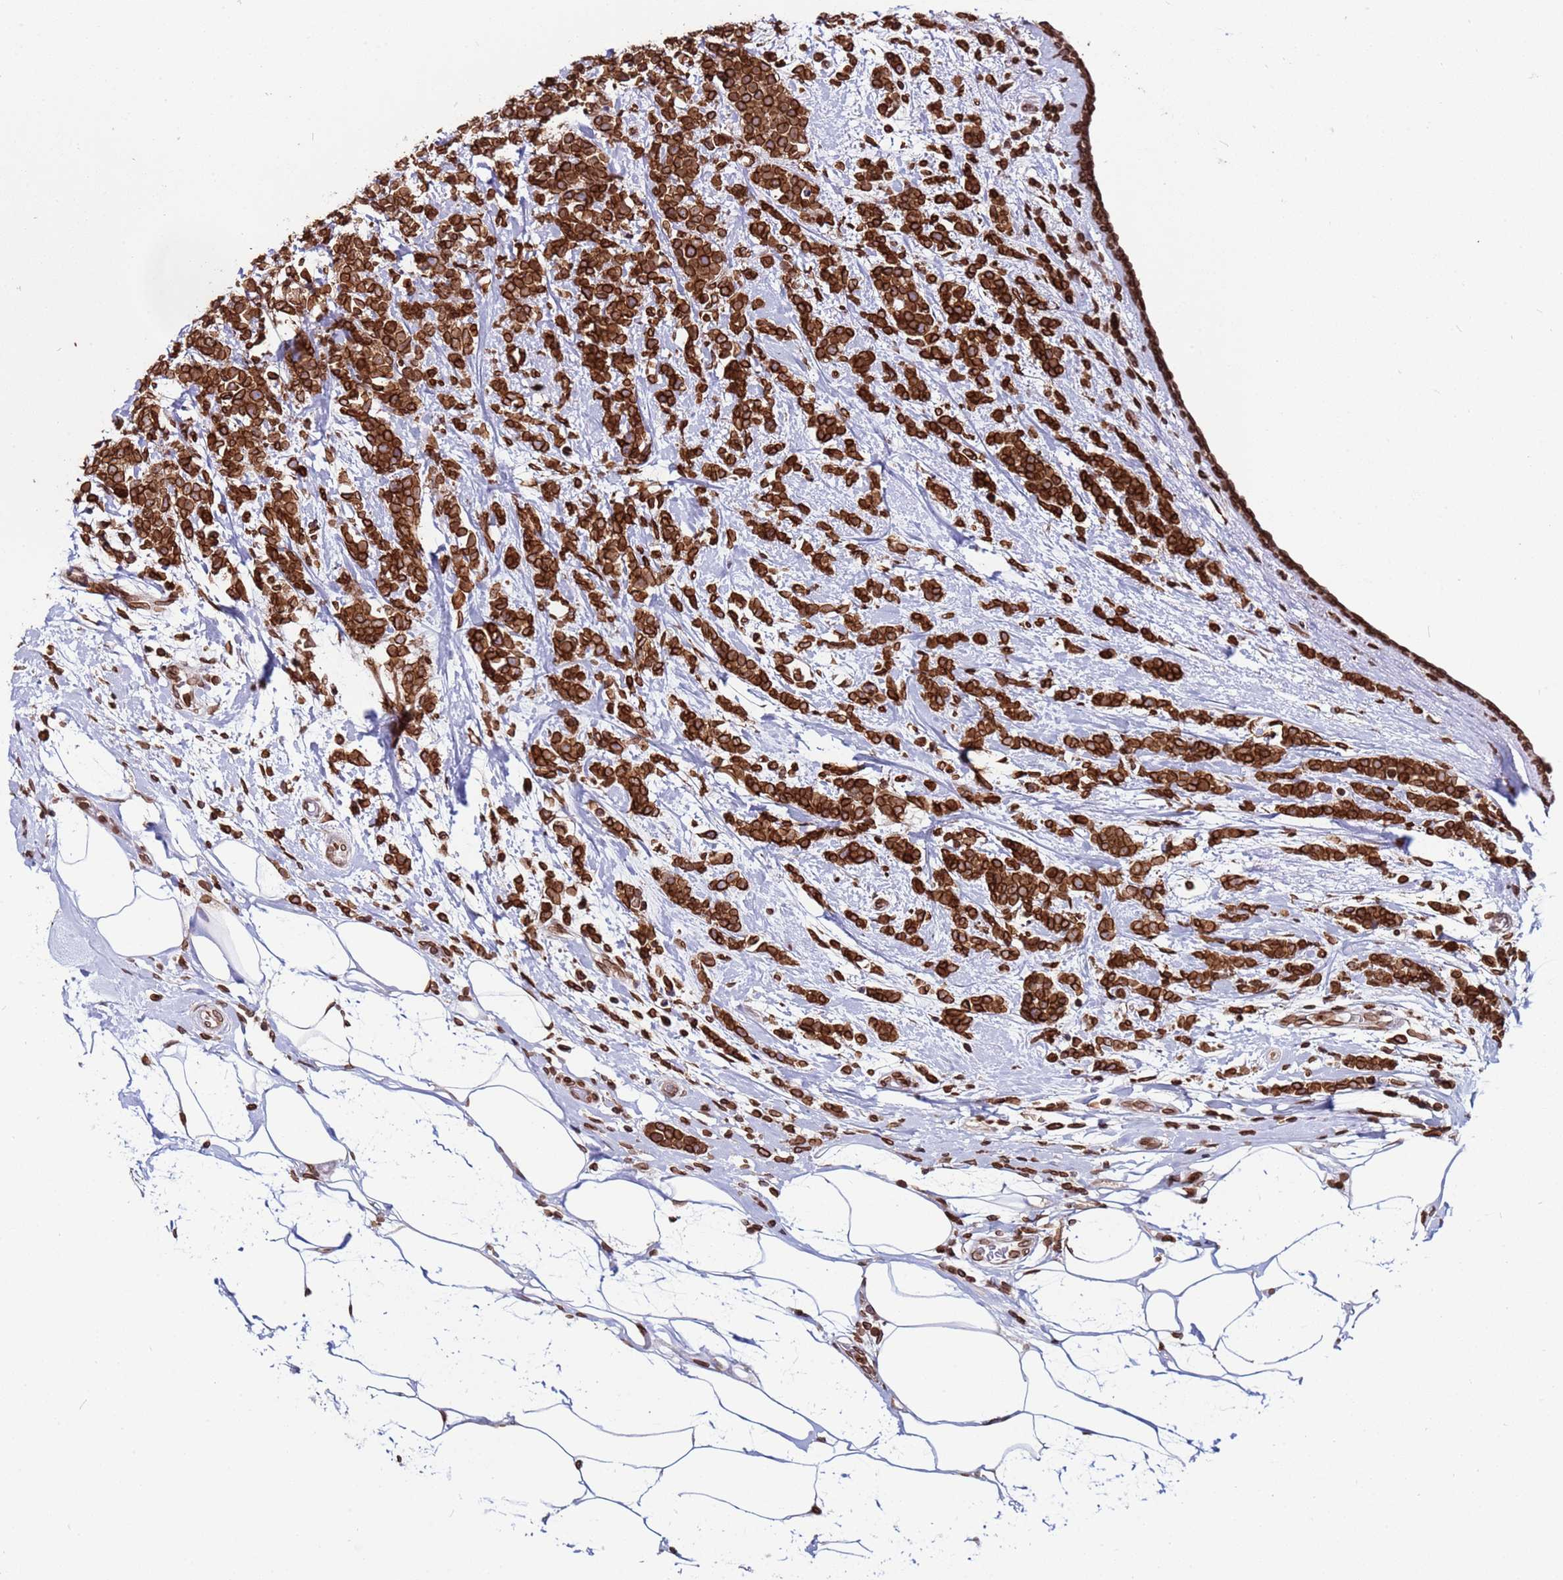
{"staining": {"intensity": "strong", "quantity": ">75%", "location": "cytoplasmic/membranous,nuclear"}, "tissue": "breast cancer", "cell_type": "Tumor cells", "image_type": "cancer", "snomed": [{"axis": "morphology", "description": "Lobular carcinoma"}, {"axis": "topography", "description": "Breast"}], "caption": "This is a photomicrograph of IHC staining of lobular carcinoma (breast), which shows strong staining in the cytoplasmic/membranous and nuclear of tumor cells.", "gene": "TOR1AIP1", "patient": {"sex": "female", "age": 58}}